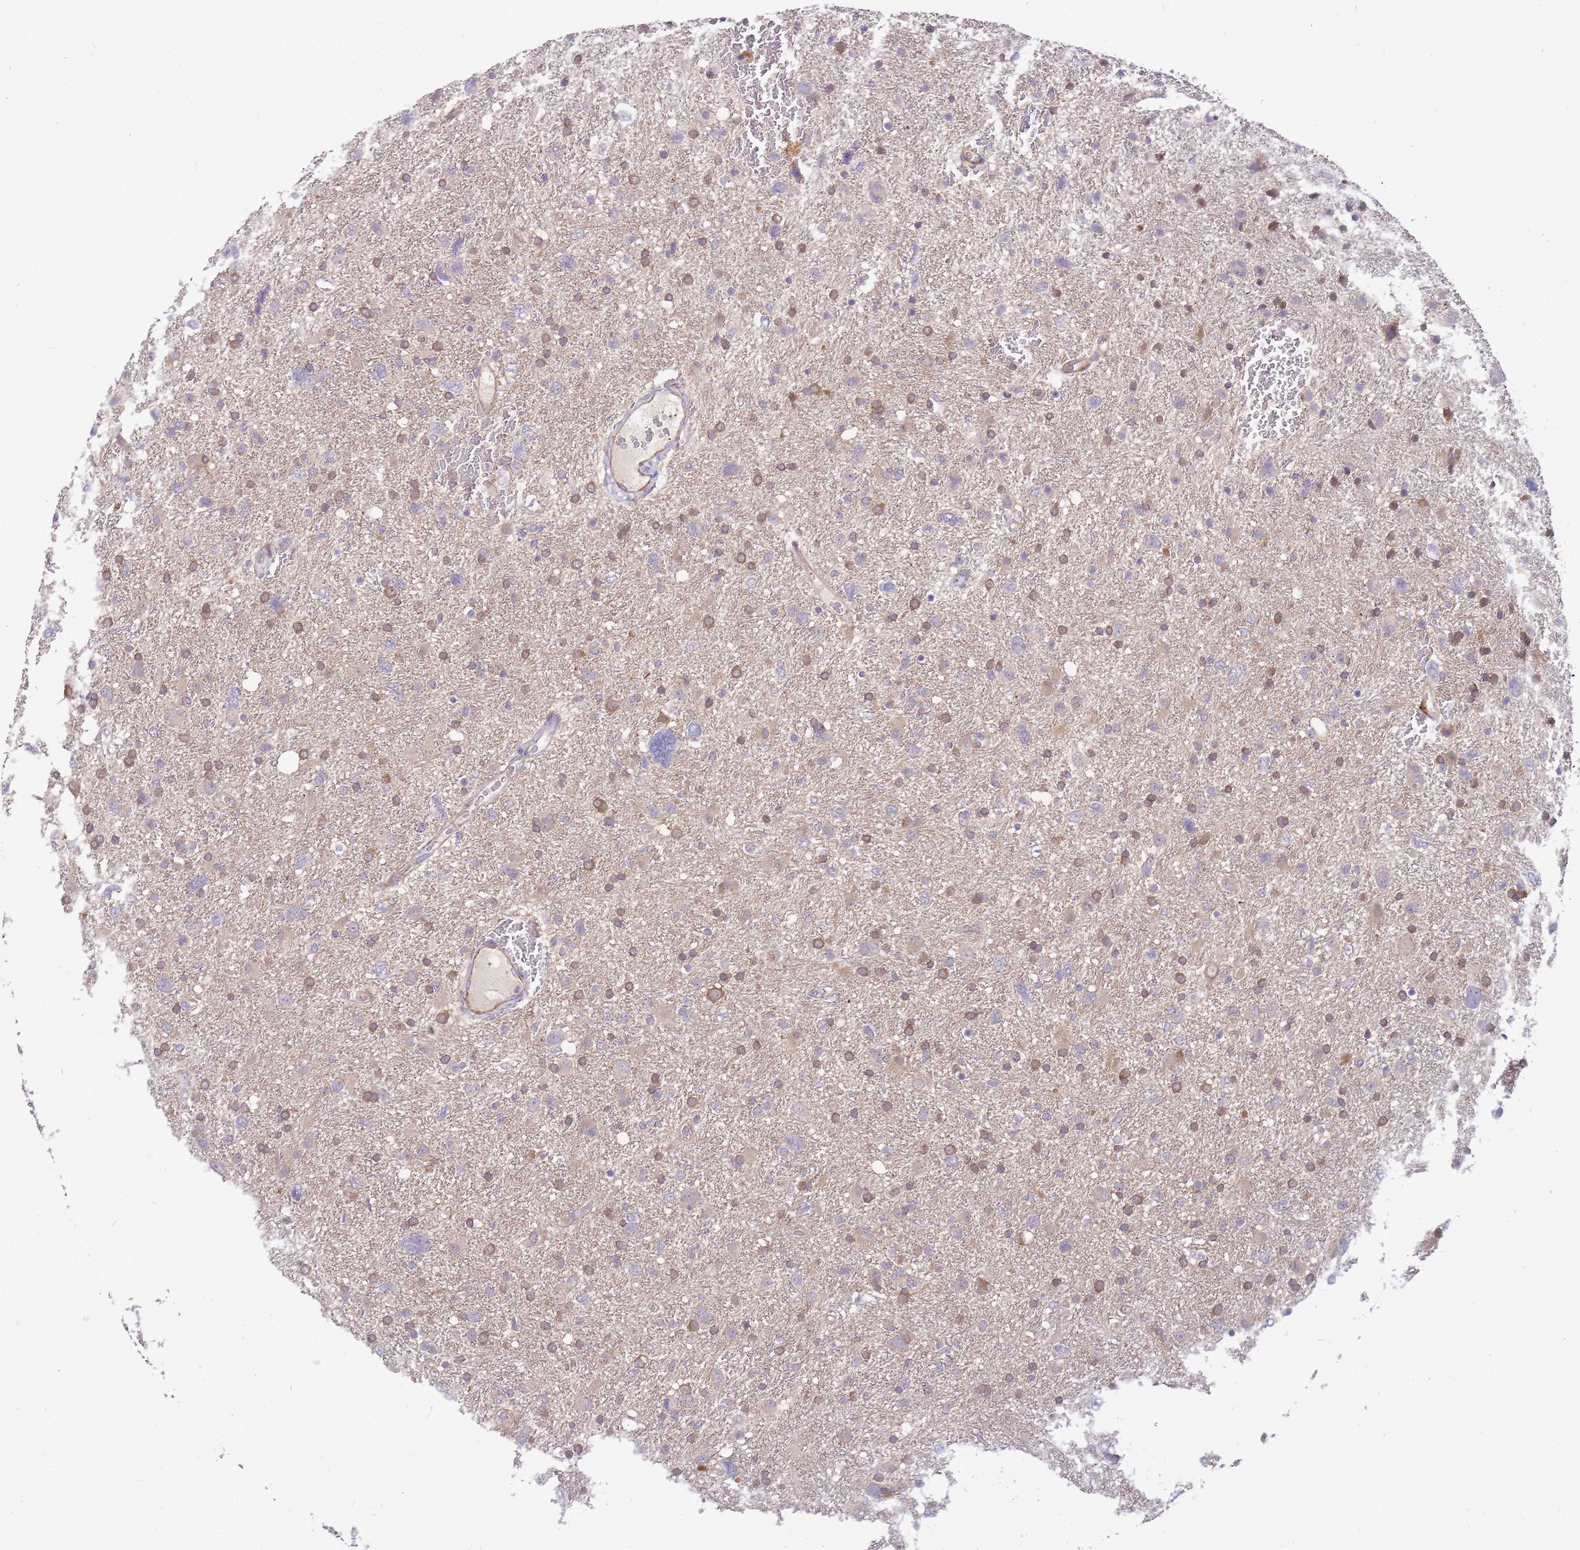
{"staining": {"intensity": "moderate", "quantity": ">75%", "location": "cytoplasmic/membranous"}, "tissue": "glioma", "cell_type": "Tumor cells", "image_type": "cancer", "snomed": [{"axis": "morphology", "description": "Glioma, malignant, High grade"}, {"axis": "topography", "description": "Brain"}], "caption": "There is medium levels of moderate cytoplasmic/membranous expression in tumor cells of malignant glioma (high-grade), as demonstrated by immunohistochemical staining (brown color).", "gene": "MVD", "patient": {"sex": "male", "age": 61}}